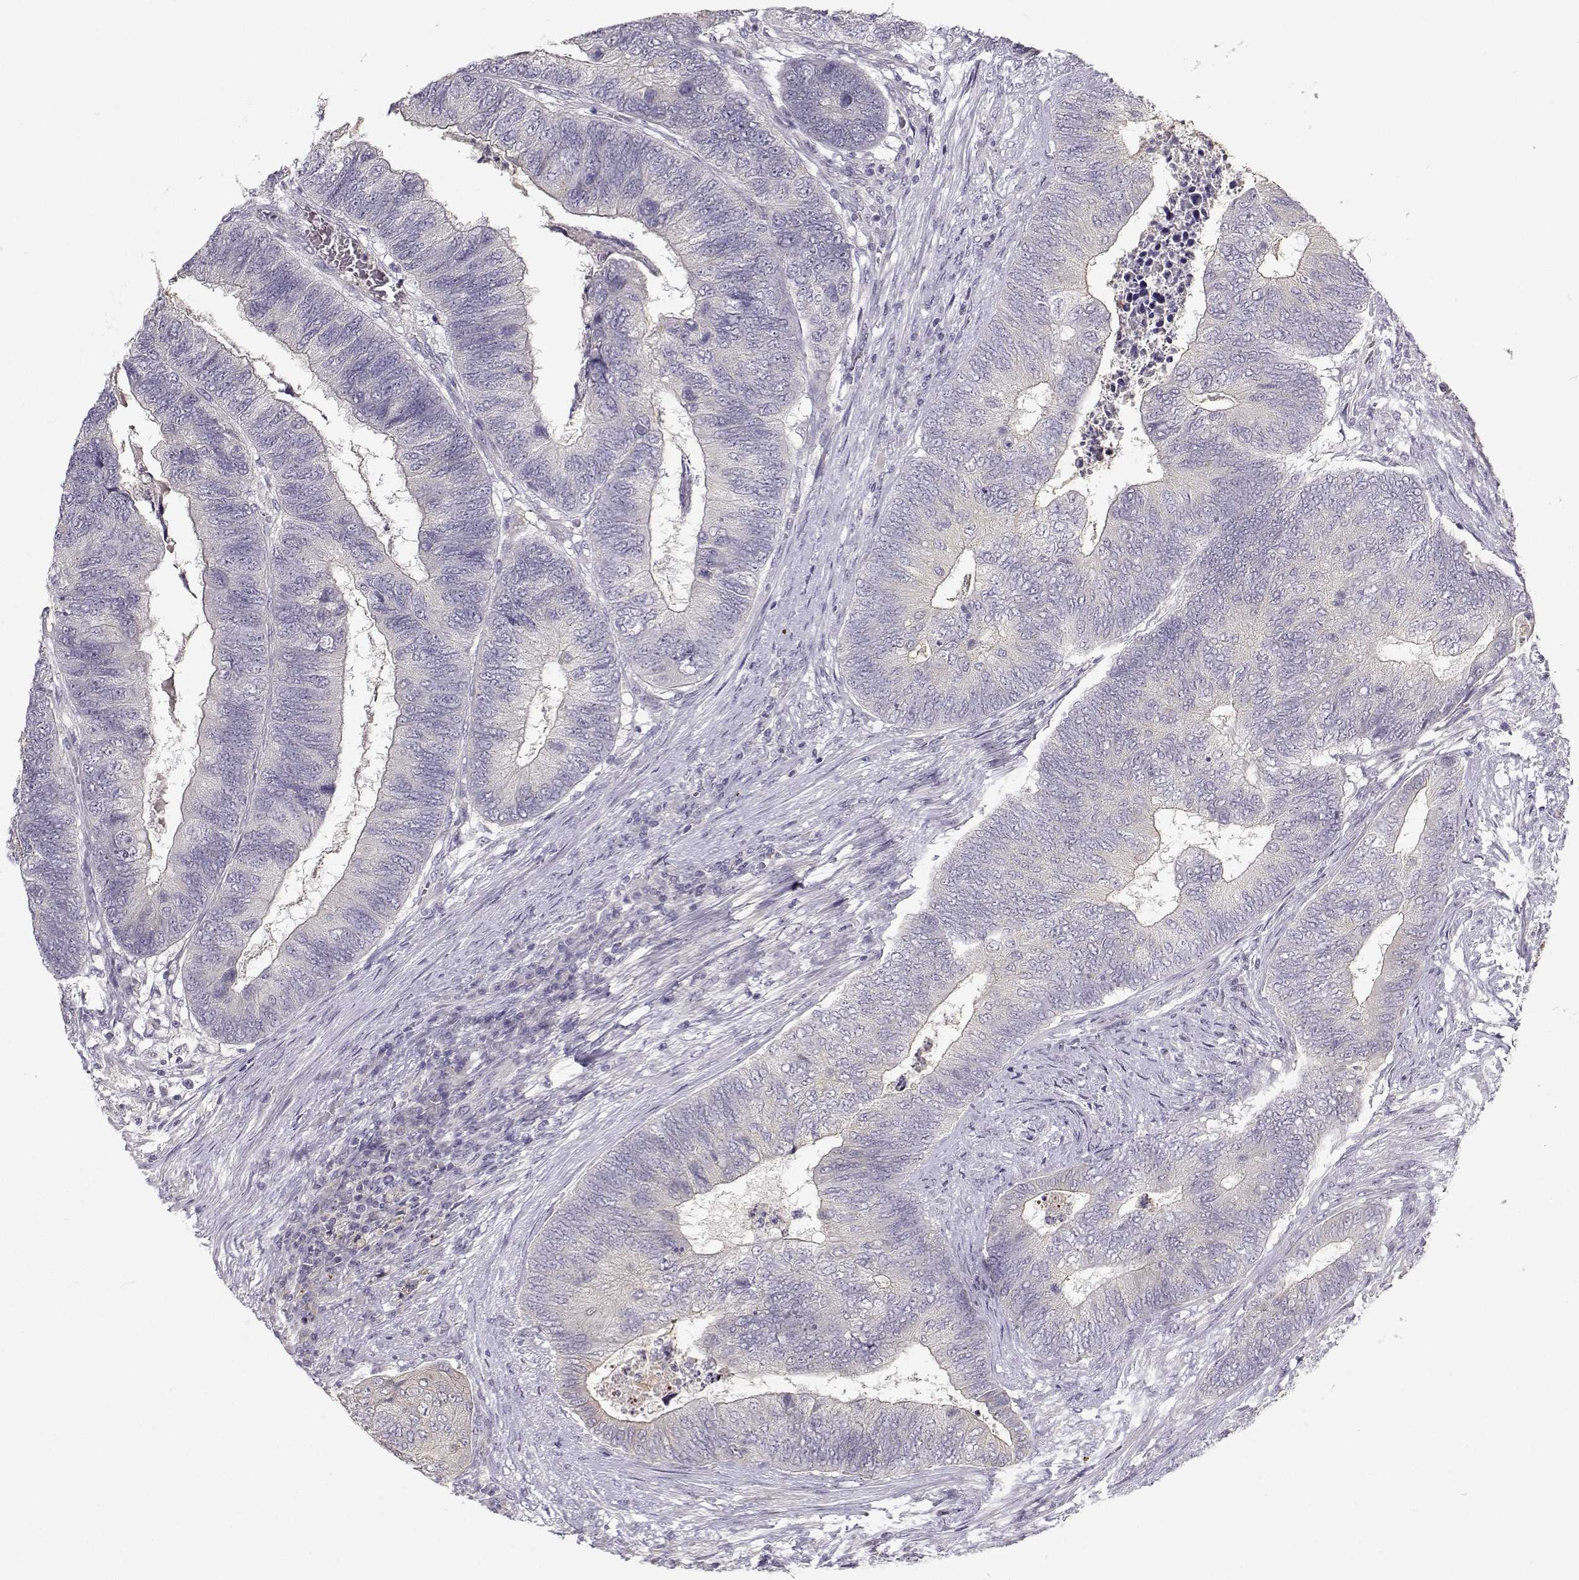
{"staining": {"intensity": "negative", "quantity": "none", "location": "none"}, "tissue": "colorectal cancer", "cell_type": "Tumor cells", "image_type": "cancer", "snomed": [{"axis": "morphology", "description": "Adenocarcinoma, NOS"}, {"axis": "topography", "description": "Colon"}], "caption": "Immunohistochemical staining of human colorectal cancer (adenocarcinoma) displays no significant staining in tumor cells.", "gene": "TMEM145", "patient": {"sex": "female", "age": 67}}